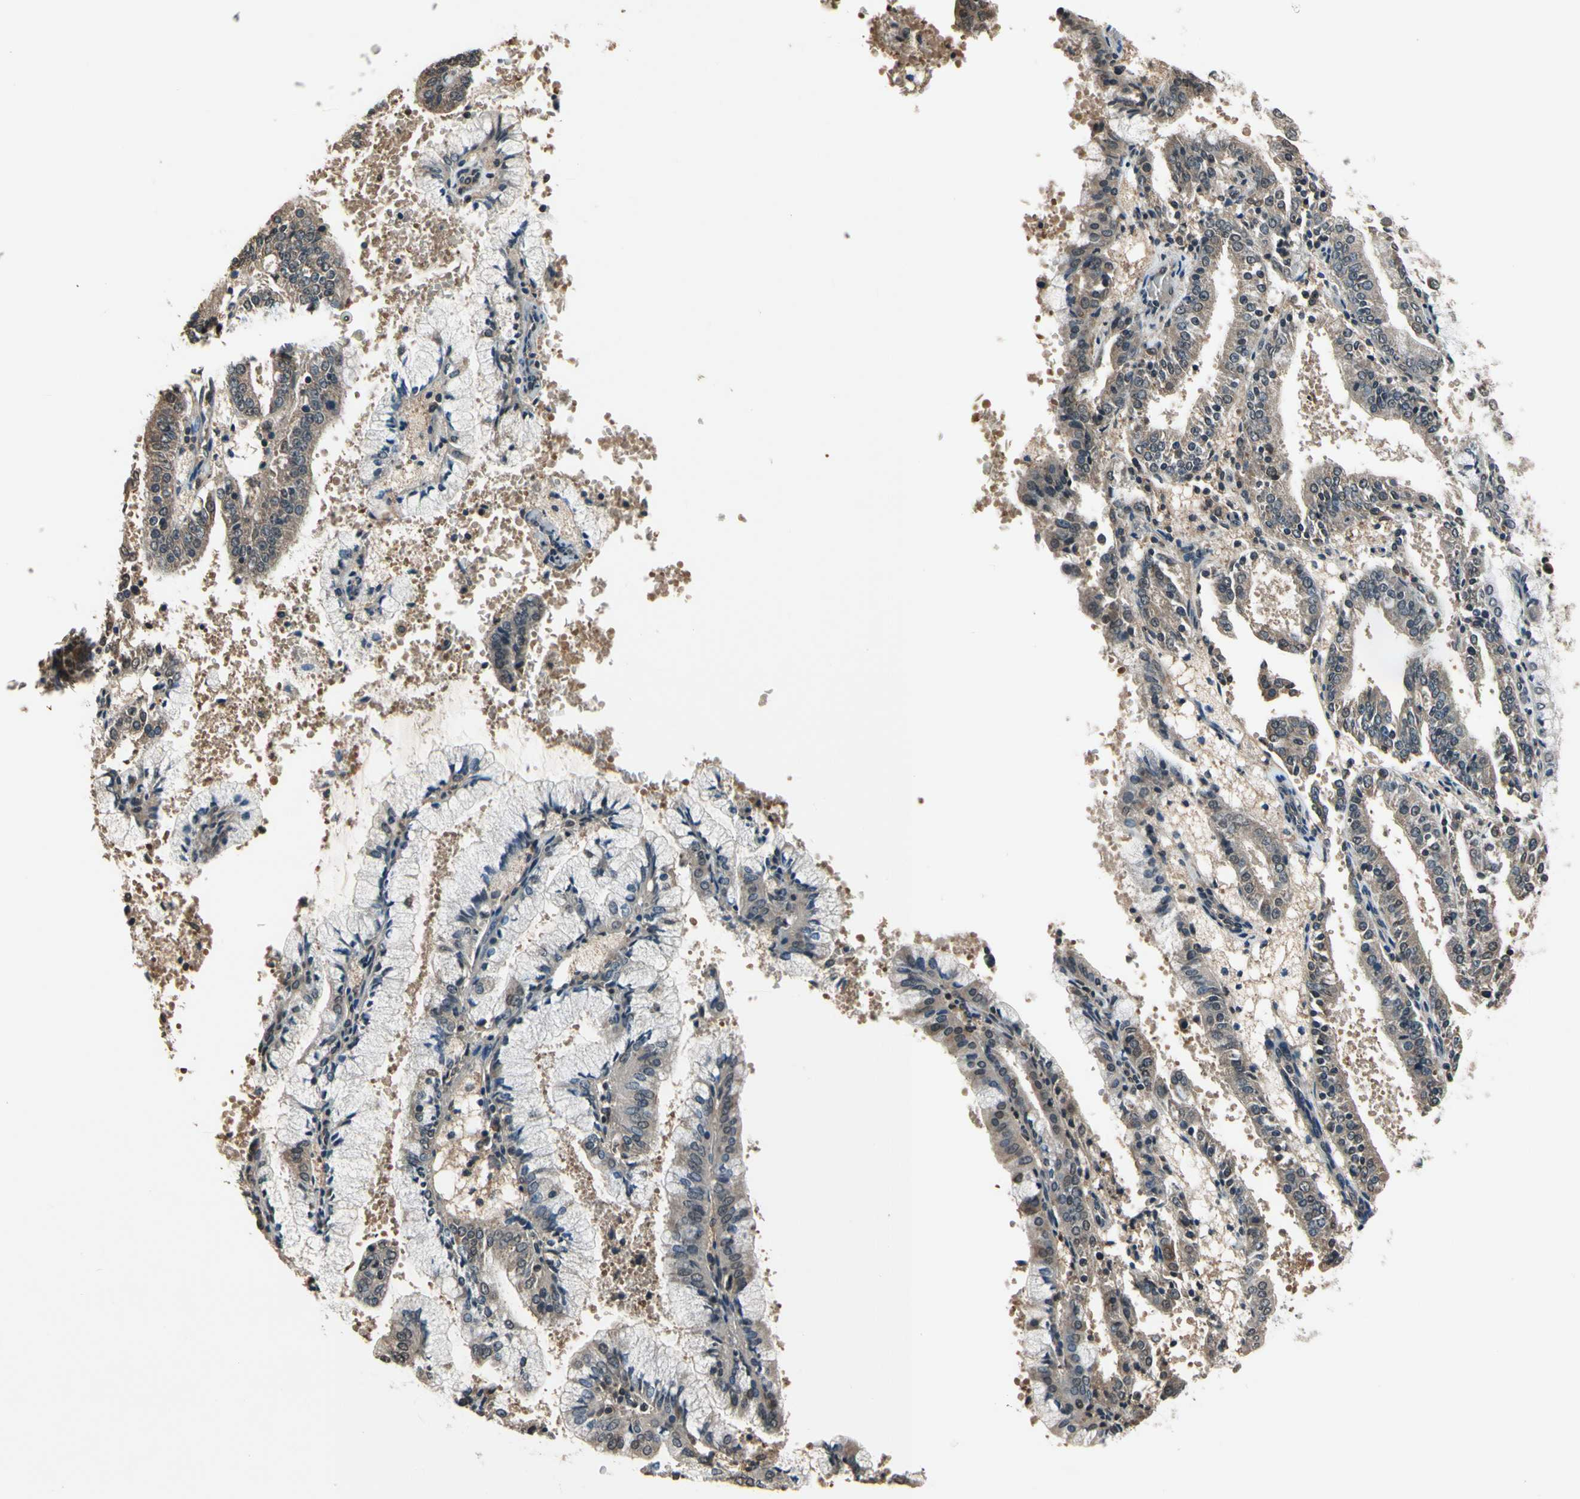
{"staining": {"intensity": "moderate", "quantity": ">75%", "location": "cytoplasmic/membranous"}, "tissue": "endometrial cancer", "cell_type": "Tumor cells", "image_type": "cancer", "snomed": [{"axis": "morphology", "description": "Adenocarcinoma, NOS"}, {"axis": "topography", "description": "Endometrium"}], "caption": "IHC histopathology image of neoplastic tissue: human endometrial adenocarcinoma stained using immunohistochemistry exhibits medium levels of moderate protein expression localized specifically in the cytoplasmic/membranous of tumor cells, appearing as a cytoplasmic/membranous brown color.", "gene": "GCLC", "patient": {"sex": "female", "age": 63}}